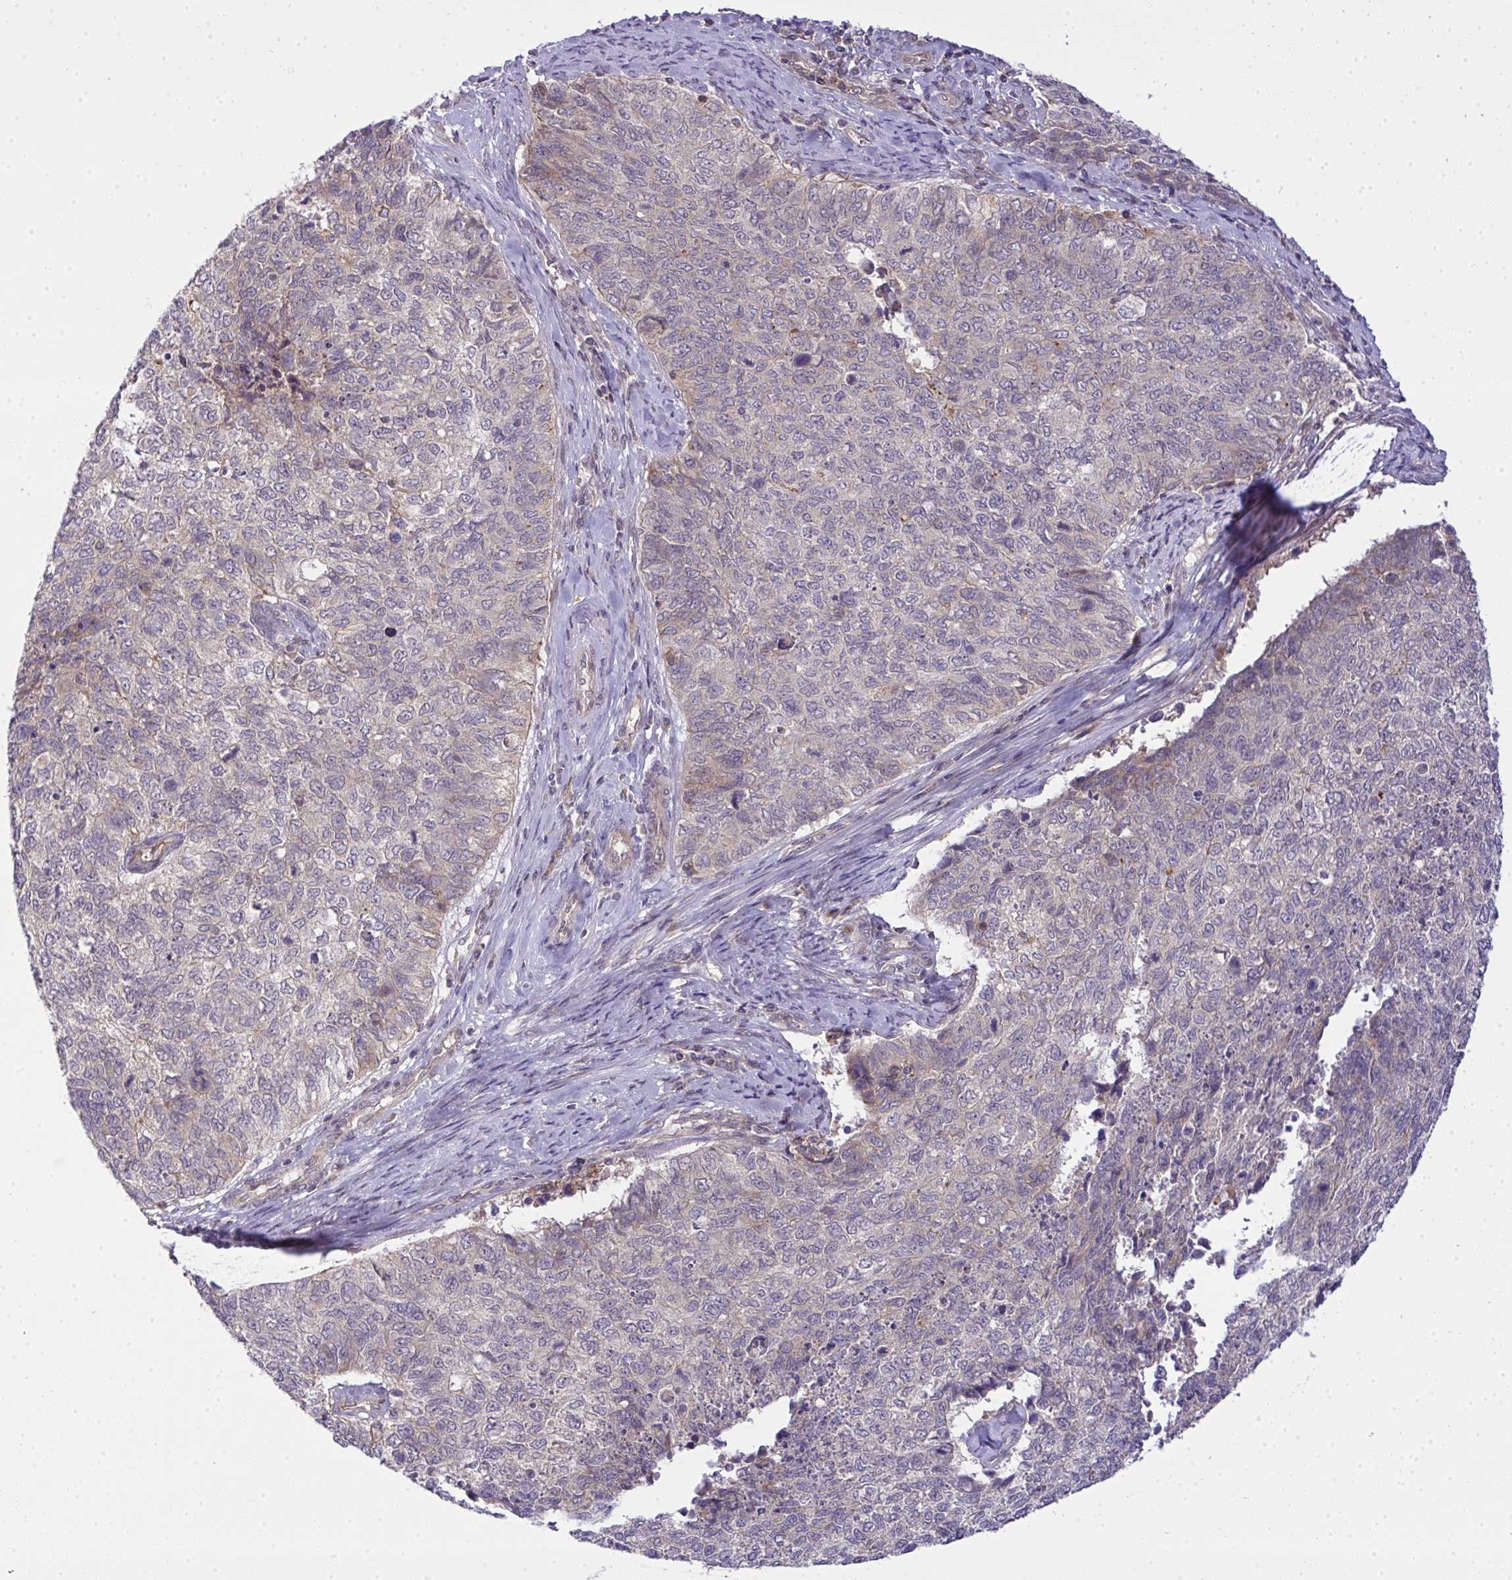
{"staining": {"intensity": "weak", "quantity": "<25%", "location": "cytoplasmic/membranous"}, "tissue": "cervical cancer", "cell_type": "Tumor cells", "image_type": "cancer", "snomed": [{"axis": "morphology", "description": "Adenocarcinoma, NOS"}, {"axis": "topography", "description": "Cervix"}], "caption": "A micrograph of cervical adenocarcinoma stained for a protein demonstrates no brown staining in tumor cells.", "gene": "SLC9A6", "patient": {"sex": "female", "age": 63}}